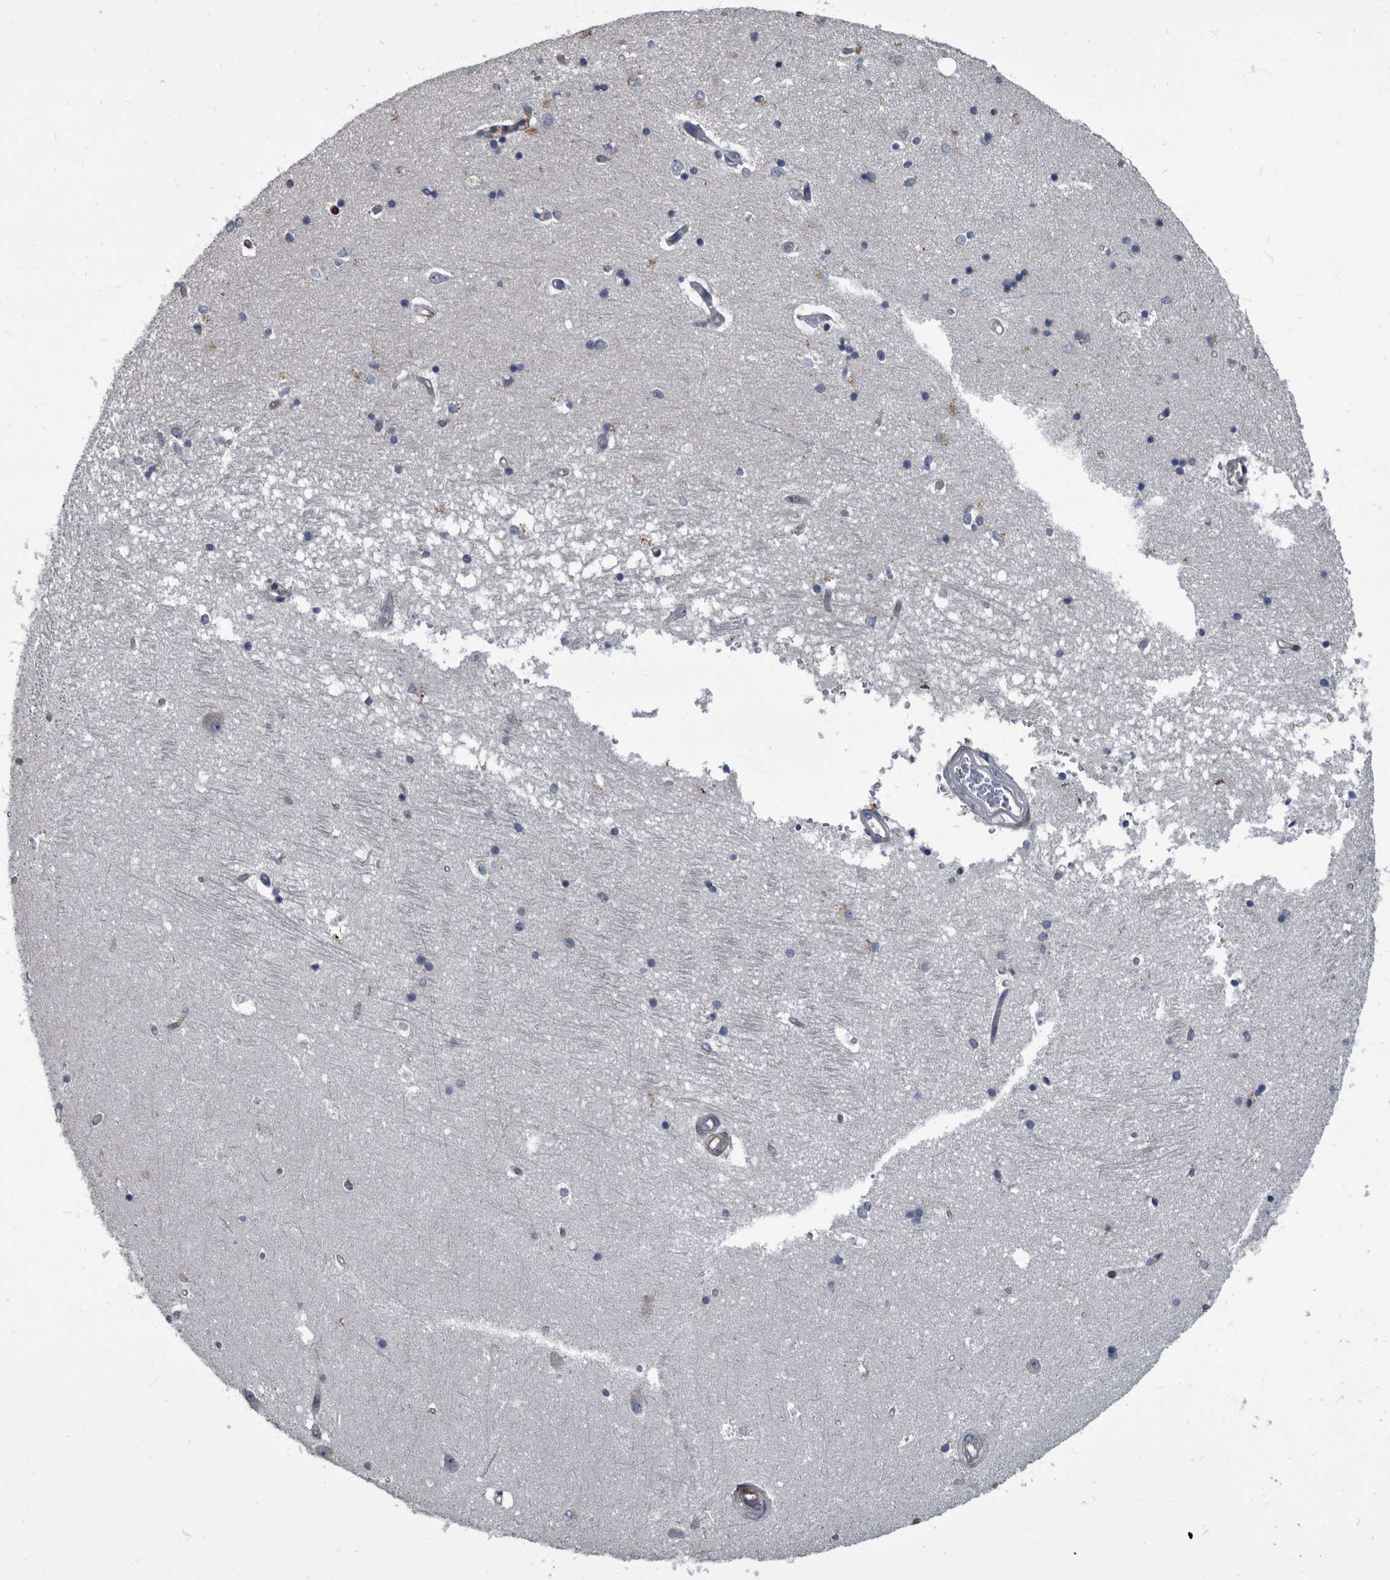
{"staining": {"intensity": "negative", "quantity": "none", "location": "none"}, "tissue": "hippocampus", "cell_type": "Glial cells", "image_type": "normal", "snomed": [{"axis": "morphology", "description": "Normal tissue, NOS"}, {"axis": "topography", "description": "Hippocampus"}], "caption": "Immunohistochemistry of unremarkable human hippocampus displays no expression in glial cells.", "gene": "CDV3", "patient": {"sex": "male", "age": 45}}